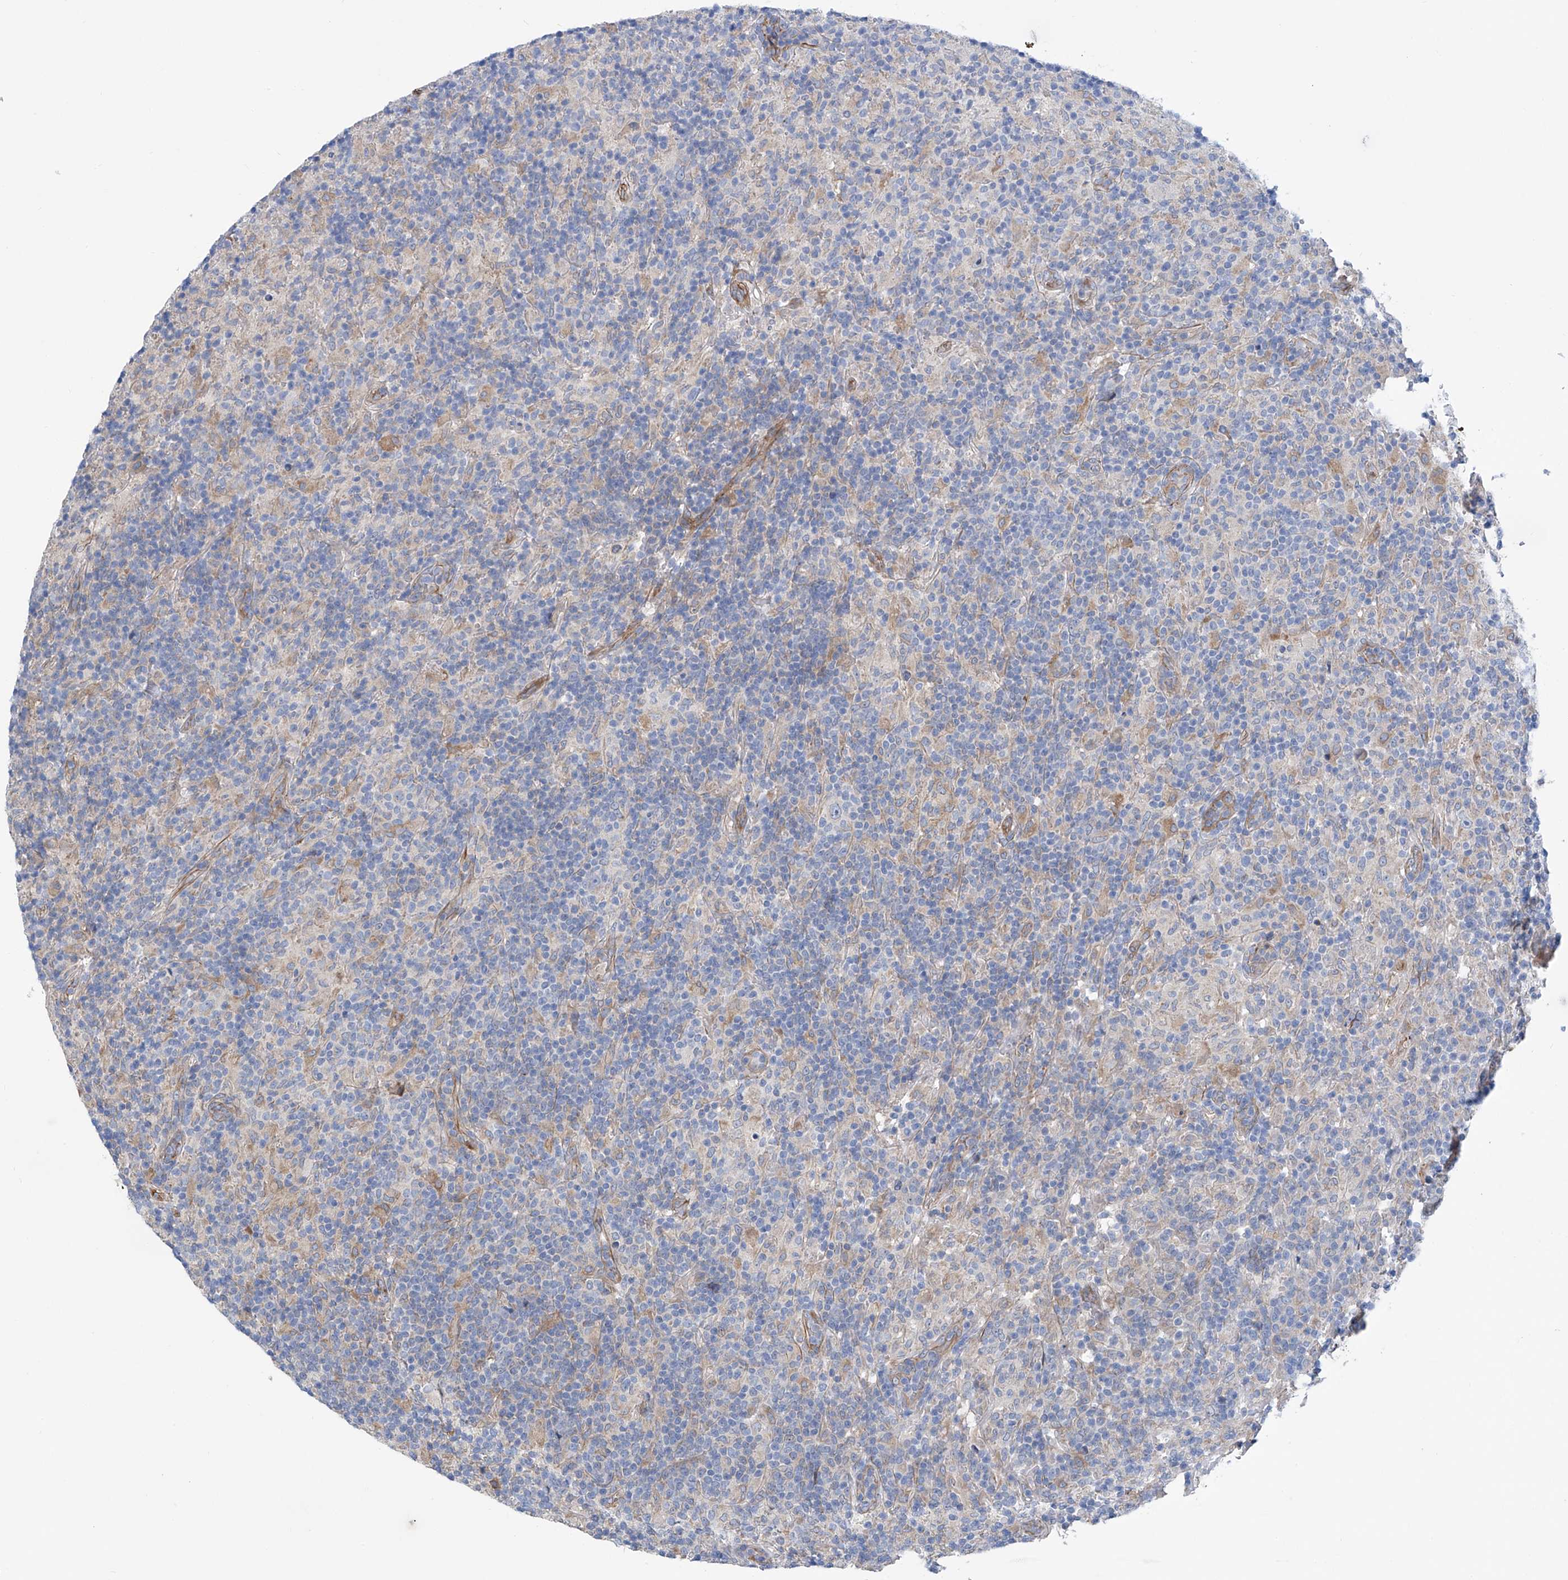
{"staining": {"intensity": "negative", "quantity": "none", "location": "none"}, "tissue": "lymphoma", "cell_type": "Tumor cells", "image_type": "cancer", "snomed": [{"axis": "morphology", "description": "Hodgkin's disease, NOS"}, {"axis": "topography", "description": "Lymph node"}], "caption": "Tumor cells are negative for protein expression in human Hodgkin's disease.", "gene": "TNN", "patient": {"sex": "male", "age": 70}}